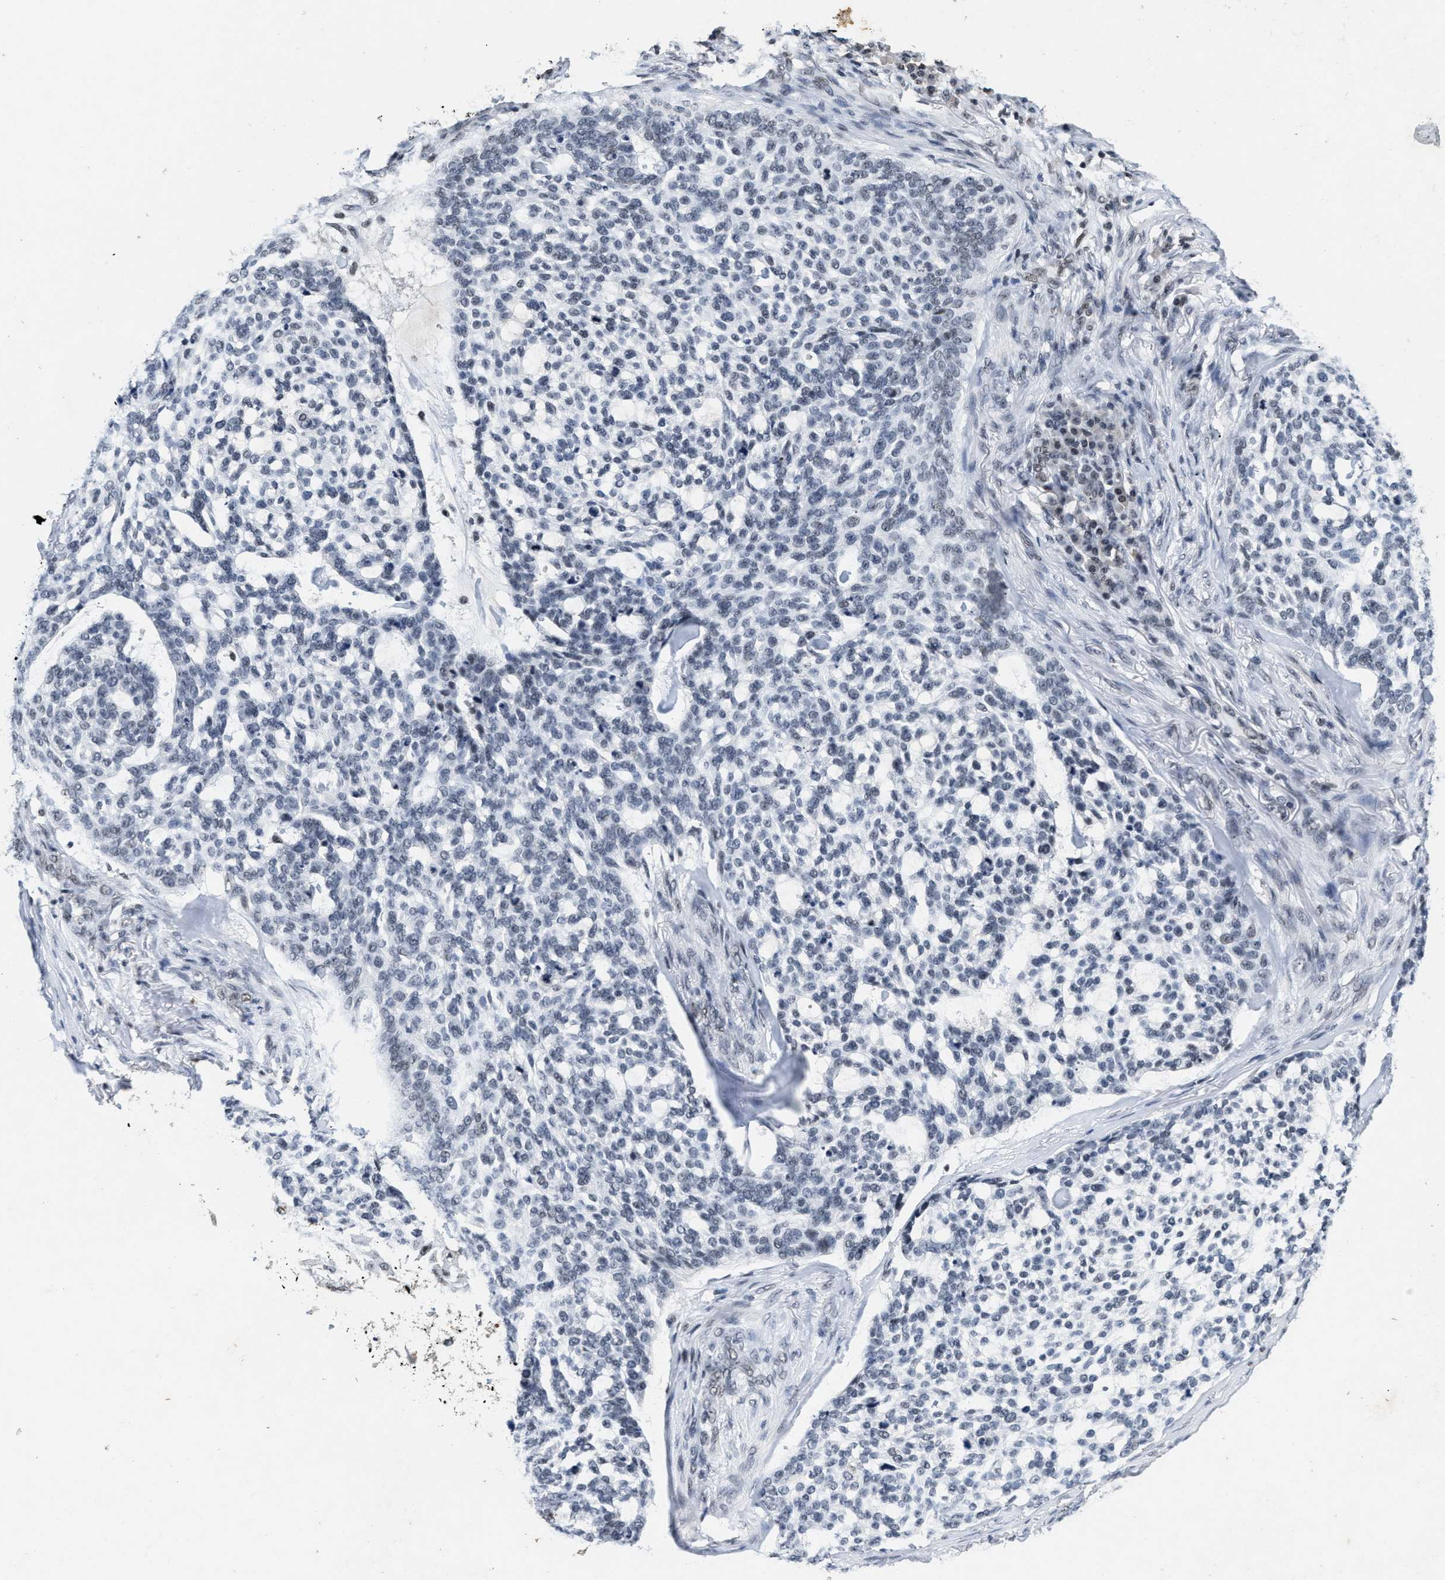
{"staining": {"intensity": "negative", "quantity": "none", "location": "none"}, "tissue": "skin cancer", "cell_type": "Tumor cells", "image_type": "cancer", "snomed": [{"axis": "morphology", "description": "Basal cell carcinoma"}, {"axis": "topography", "description": "Skin"}], "caption": "The photomicrograph displays no significant positivity in tumor cells of skin cancer. Brightfield microscopy of immunohistochemistry (IHC) stained with DAB (brown) and hematoxylin (blue), captured at high magnification.", "gene": "INIP", "patient": {"sex": "female", "age": 64}}